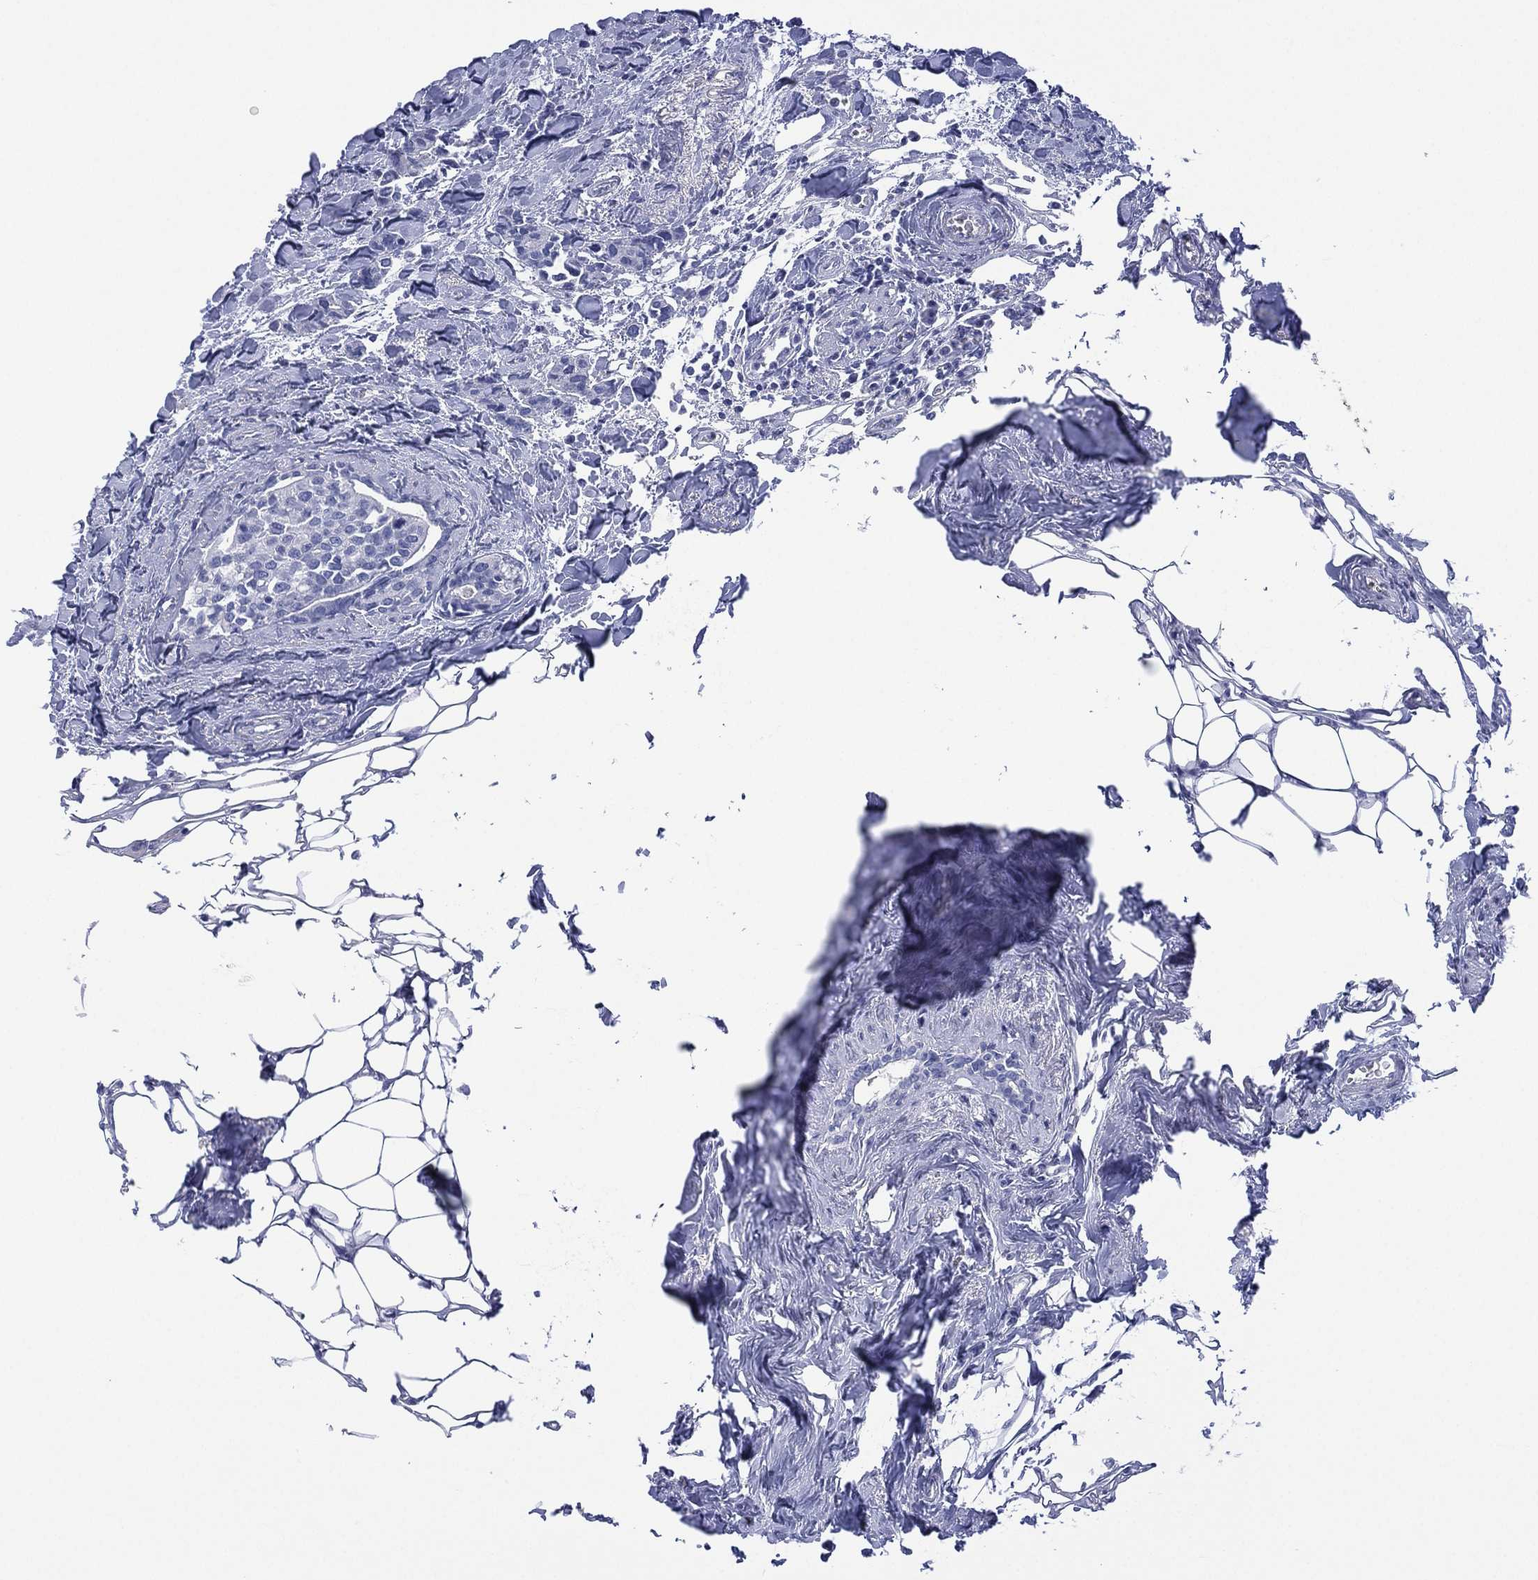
{"staining": {"intensity": "negative", "quantity": "none", "location": "none"}, "tissue": "breast cancer", "cell_type": "Tumor cells", "image_type": "cancer", "snomed": [{"axis": "morphology", "description": "Duct carcinoma"}, {"axis": "topography", "description": "Breast"}], "caption": "The immunohistochemistry (IHC) micrograph has no significant expression in tumor cells of breast infiltrating ductal carcinoma tissue.", "gene": "DSG1", "patient": {"sex": "female", "age": 83}}